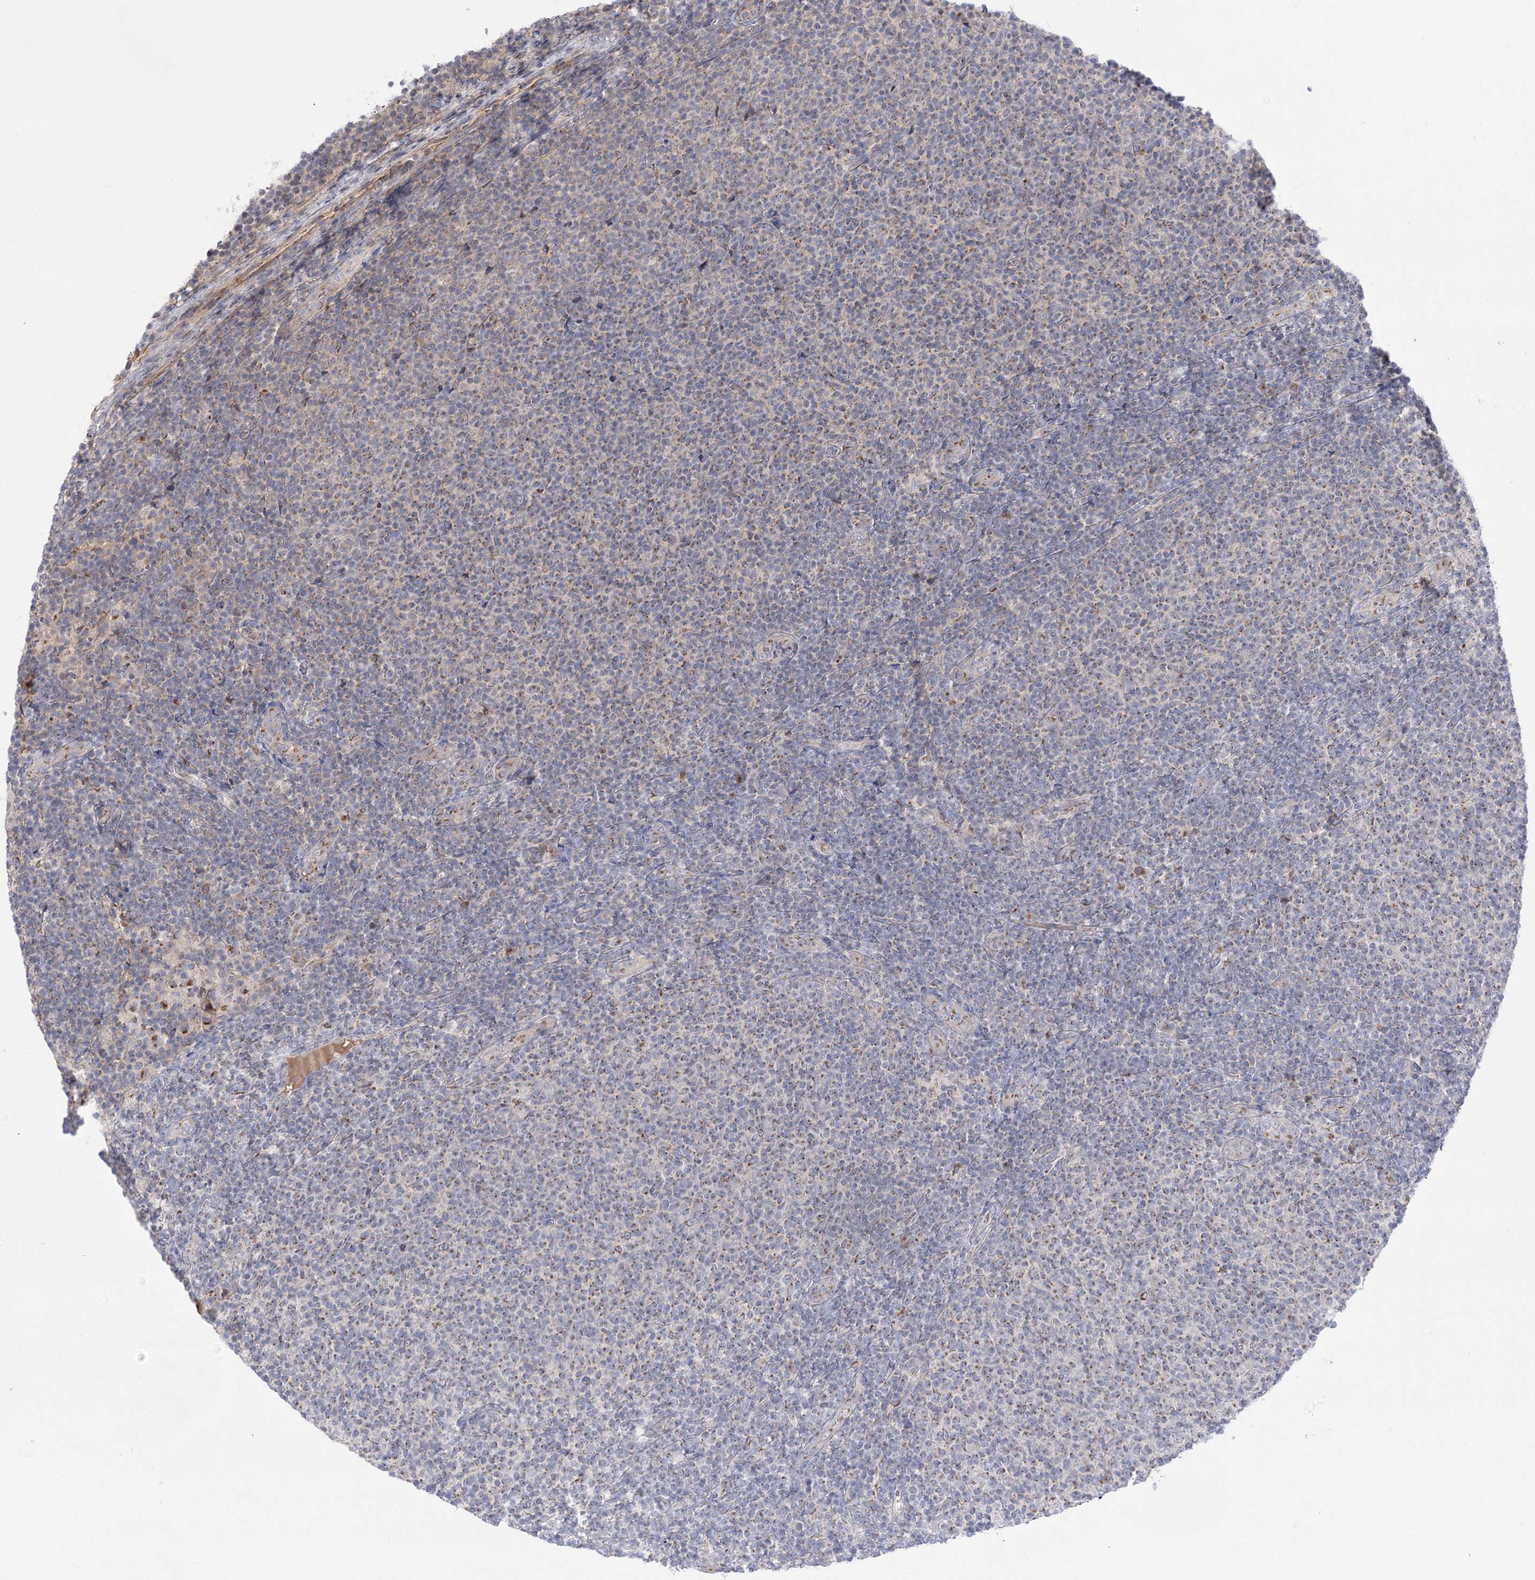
{"staining": {"intensity": "weak", "quantity": "25%-75%", "location": "cytoplasmic/membranous"}, "tissue": "lymphoma", "cell_type": "Tumor cells", "image_type": "cancer", "snomed": [{"axis": "morphology", "description": "Malignant lymphoma, non-Hodgkin's type, Low grade"}, {"axis": "topography", "description": "Lymph node"}], "caption": "About 25%-75% of tumor cells in human lymphoma reveal weak cytoplasmic/membranous protein positivity as visualized by brown immunohistochemical staining.", "gene": "GBF1", "patient": {"sex": "male", "age": 66}}